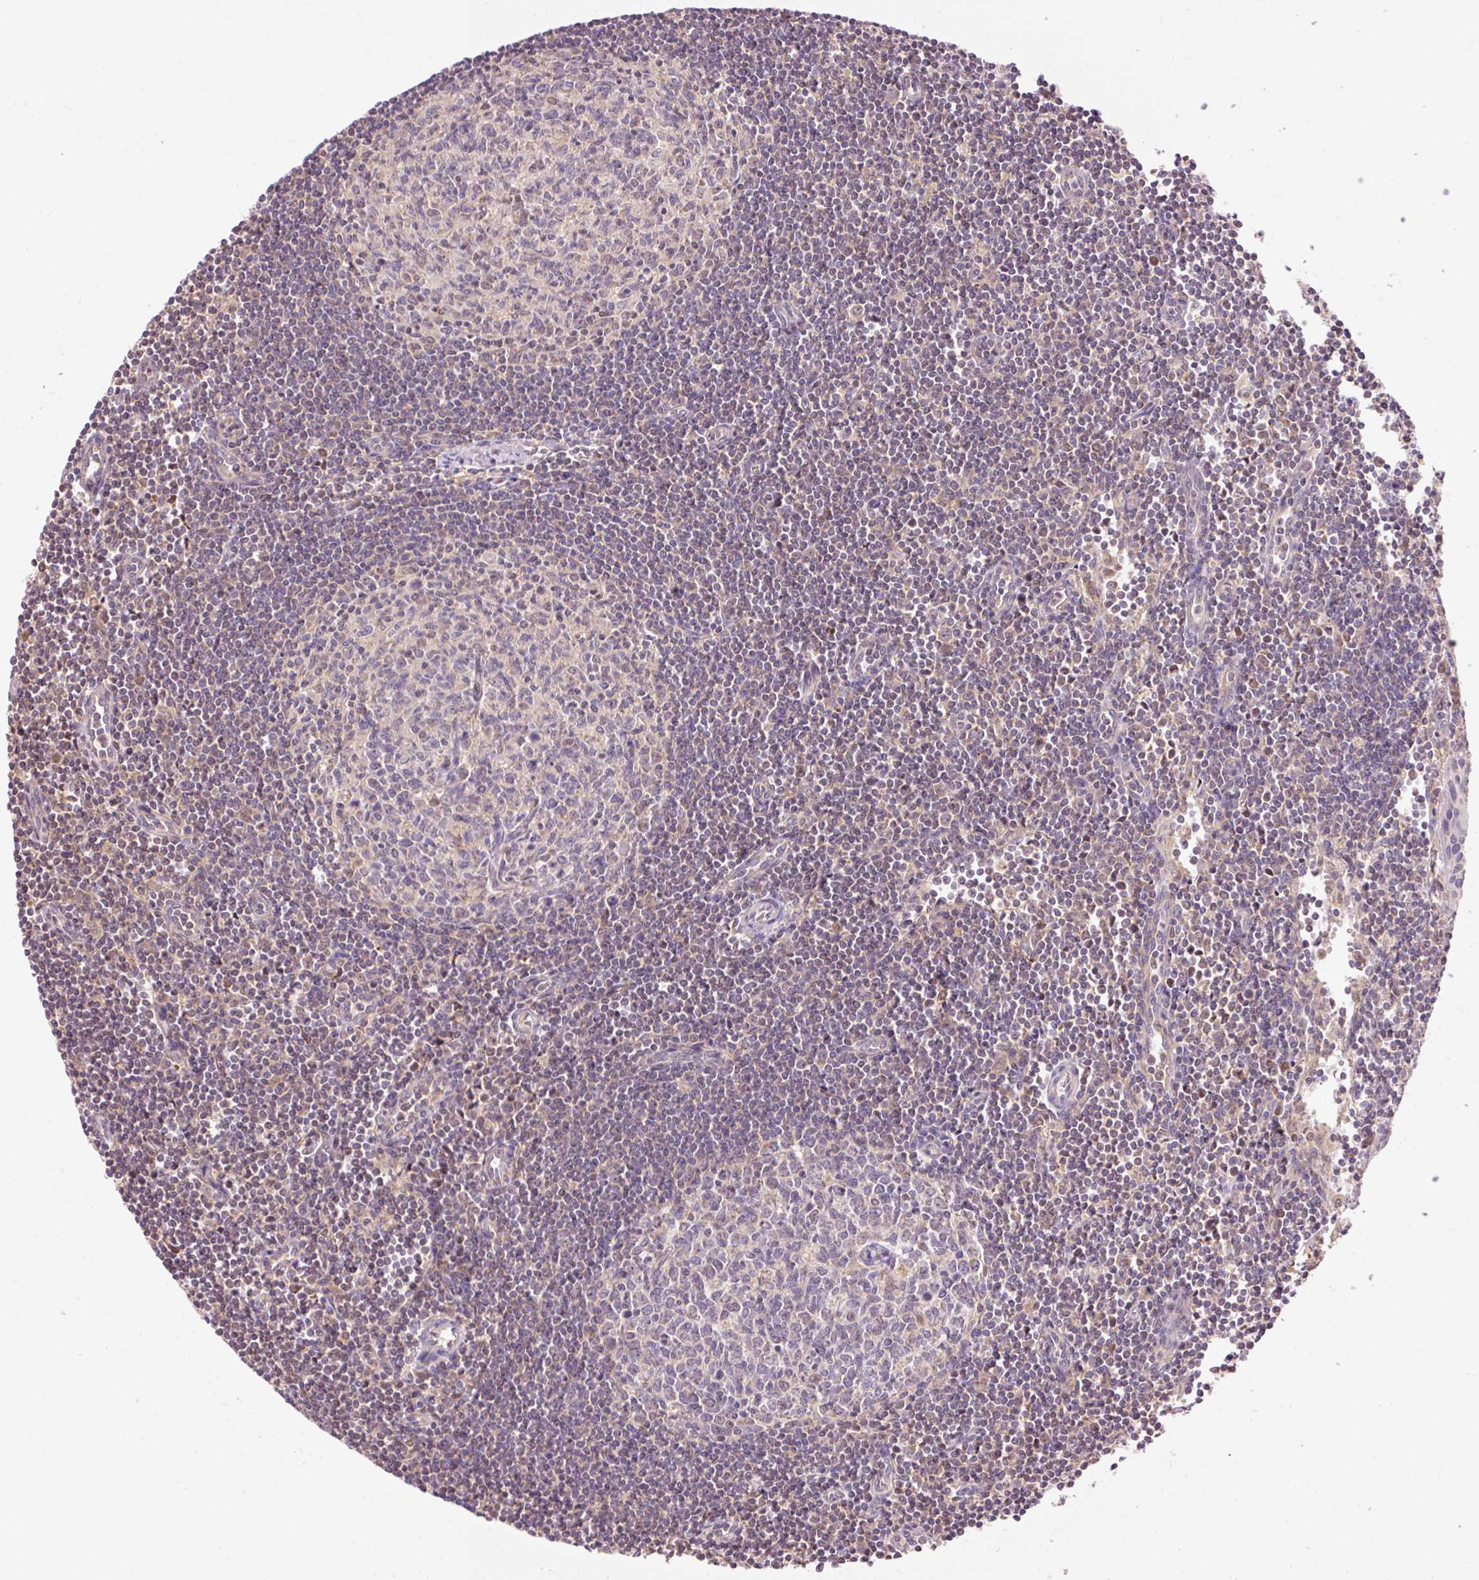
{"staining": {"intensity": "weak", "quantity": "<25%", "location": "cytoplasmic/membranous"}, "tissue": "lymph node", "cell_type": "Germinal center cells", "image_type": "normal", "snomed": [{"axis": "morphology", "description": "Normal tissue, NOS"}, {"axis": "topography", "description": "Lymph node"}], "caption": "IHC micrograph of normal human lymph node stained for a protein (brown), which demonstrates no positivity in germinal center cells.", "gene": "IMMT", "patient": {"sex": "female", "age": 29}}